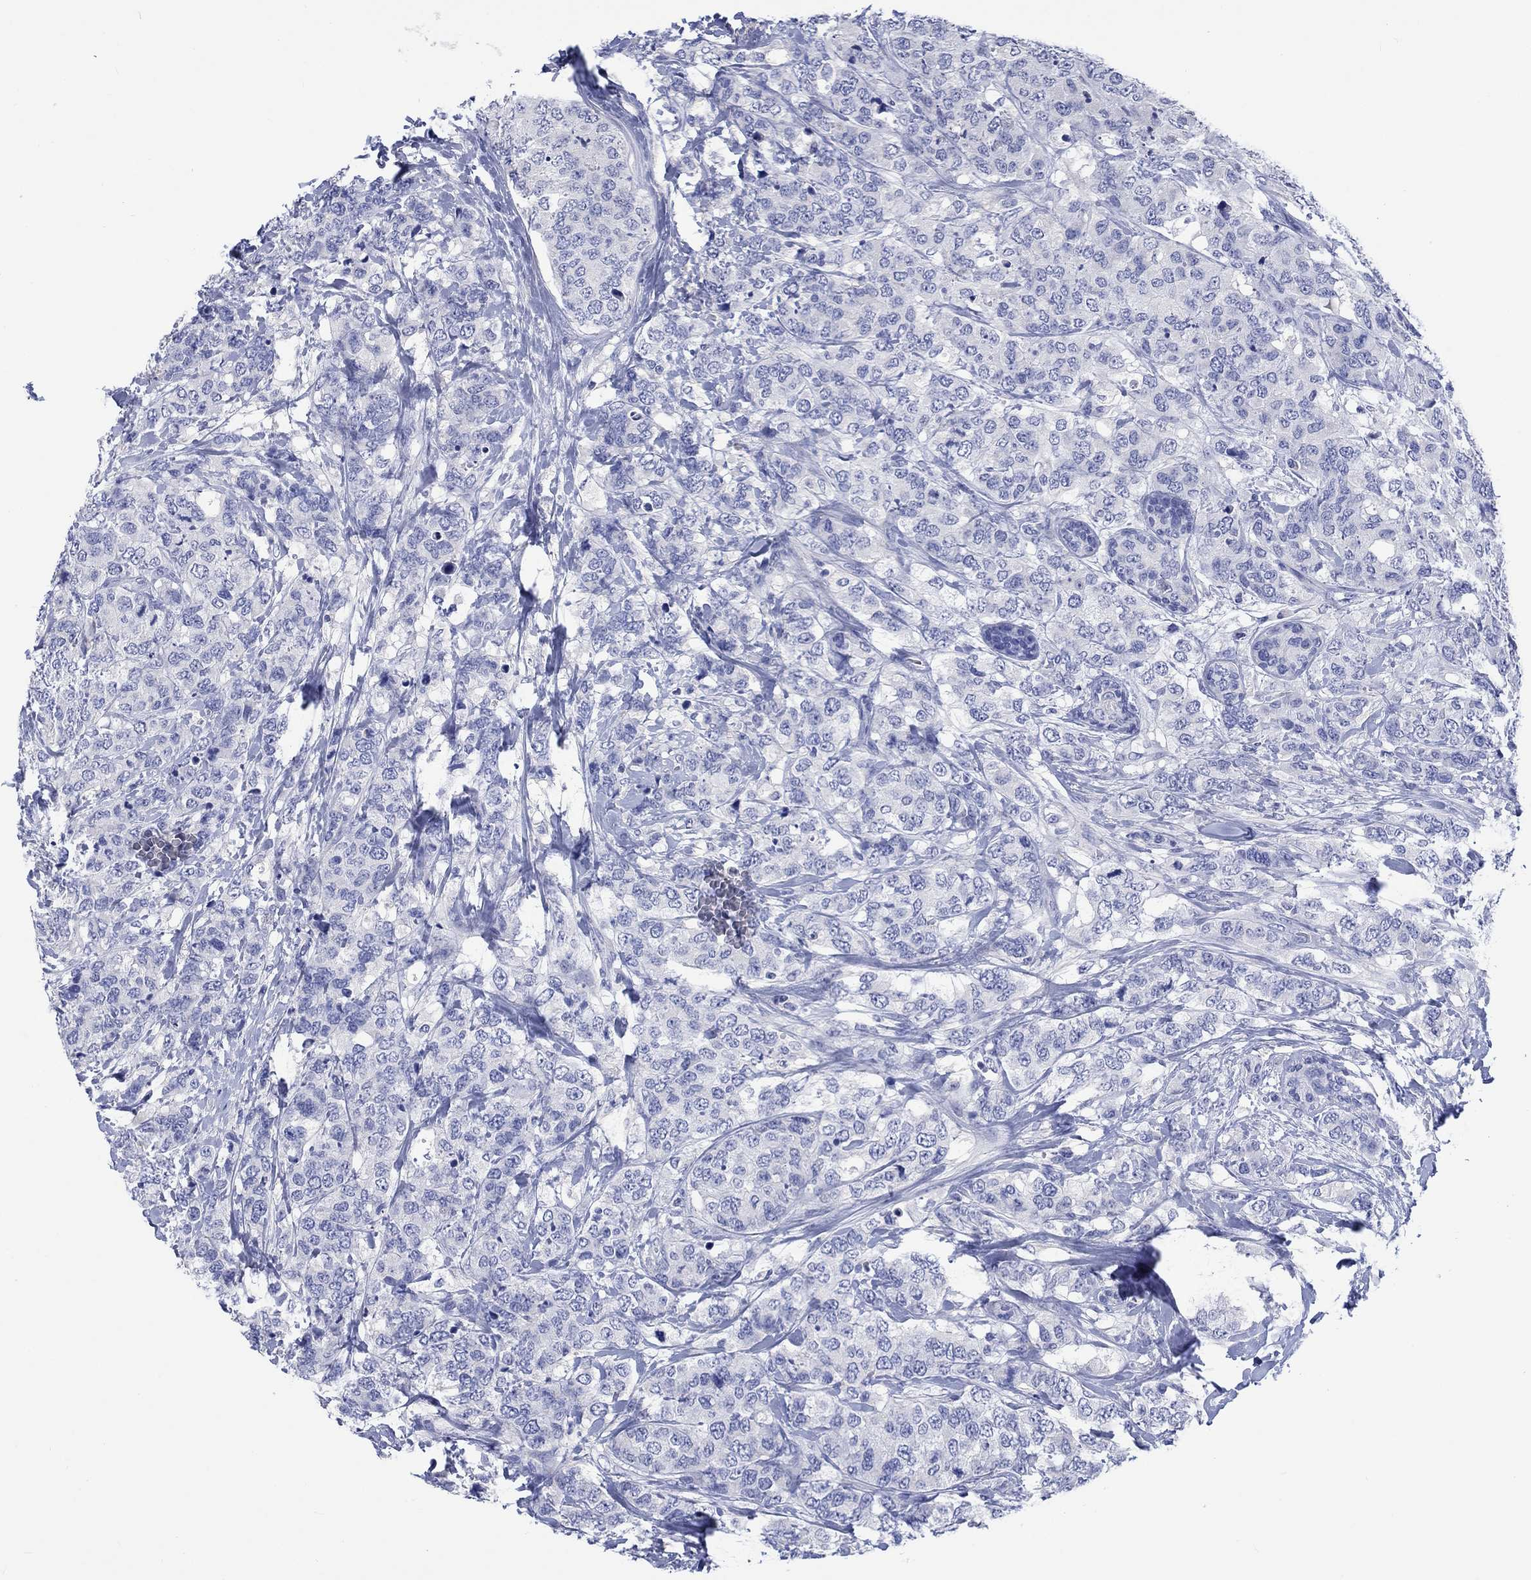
{"staining": {"intensity": "negative", "quantity": "none", "location": "none"}, "tissue": "breast cancer", "cell_type": "Tumor cells", "image_type": "cancer", "snomed": [{"axis": "morphology", "description": "Lobular carcinoma"}, {"axis": "topography", "description": "Breast"}], "caption": "An IHC micrograph of breast cancer (lobular carcinoma) is shown. There is no staining in tumor cells of breast cancer (lobular carcinoma).", "gene": "TOMM20L", "patient": {"sex": "female", "age": 59}}